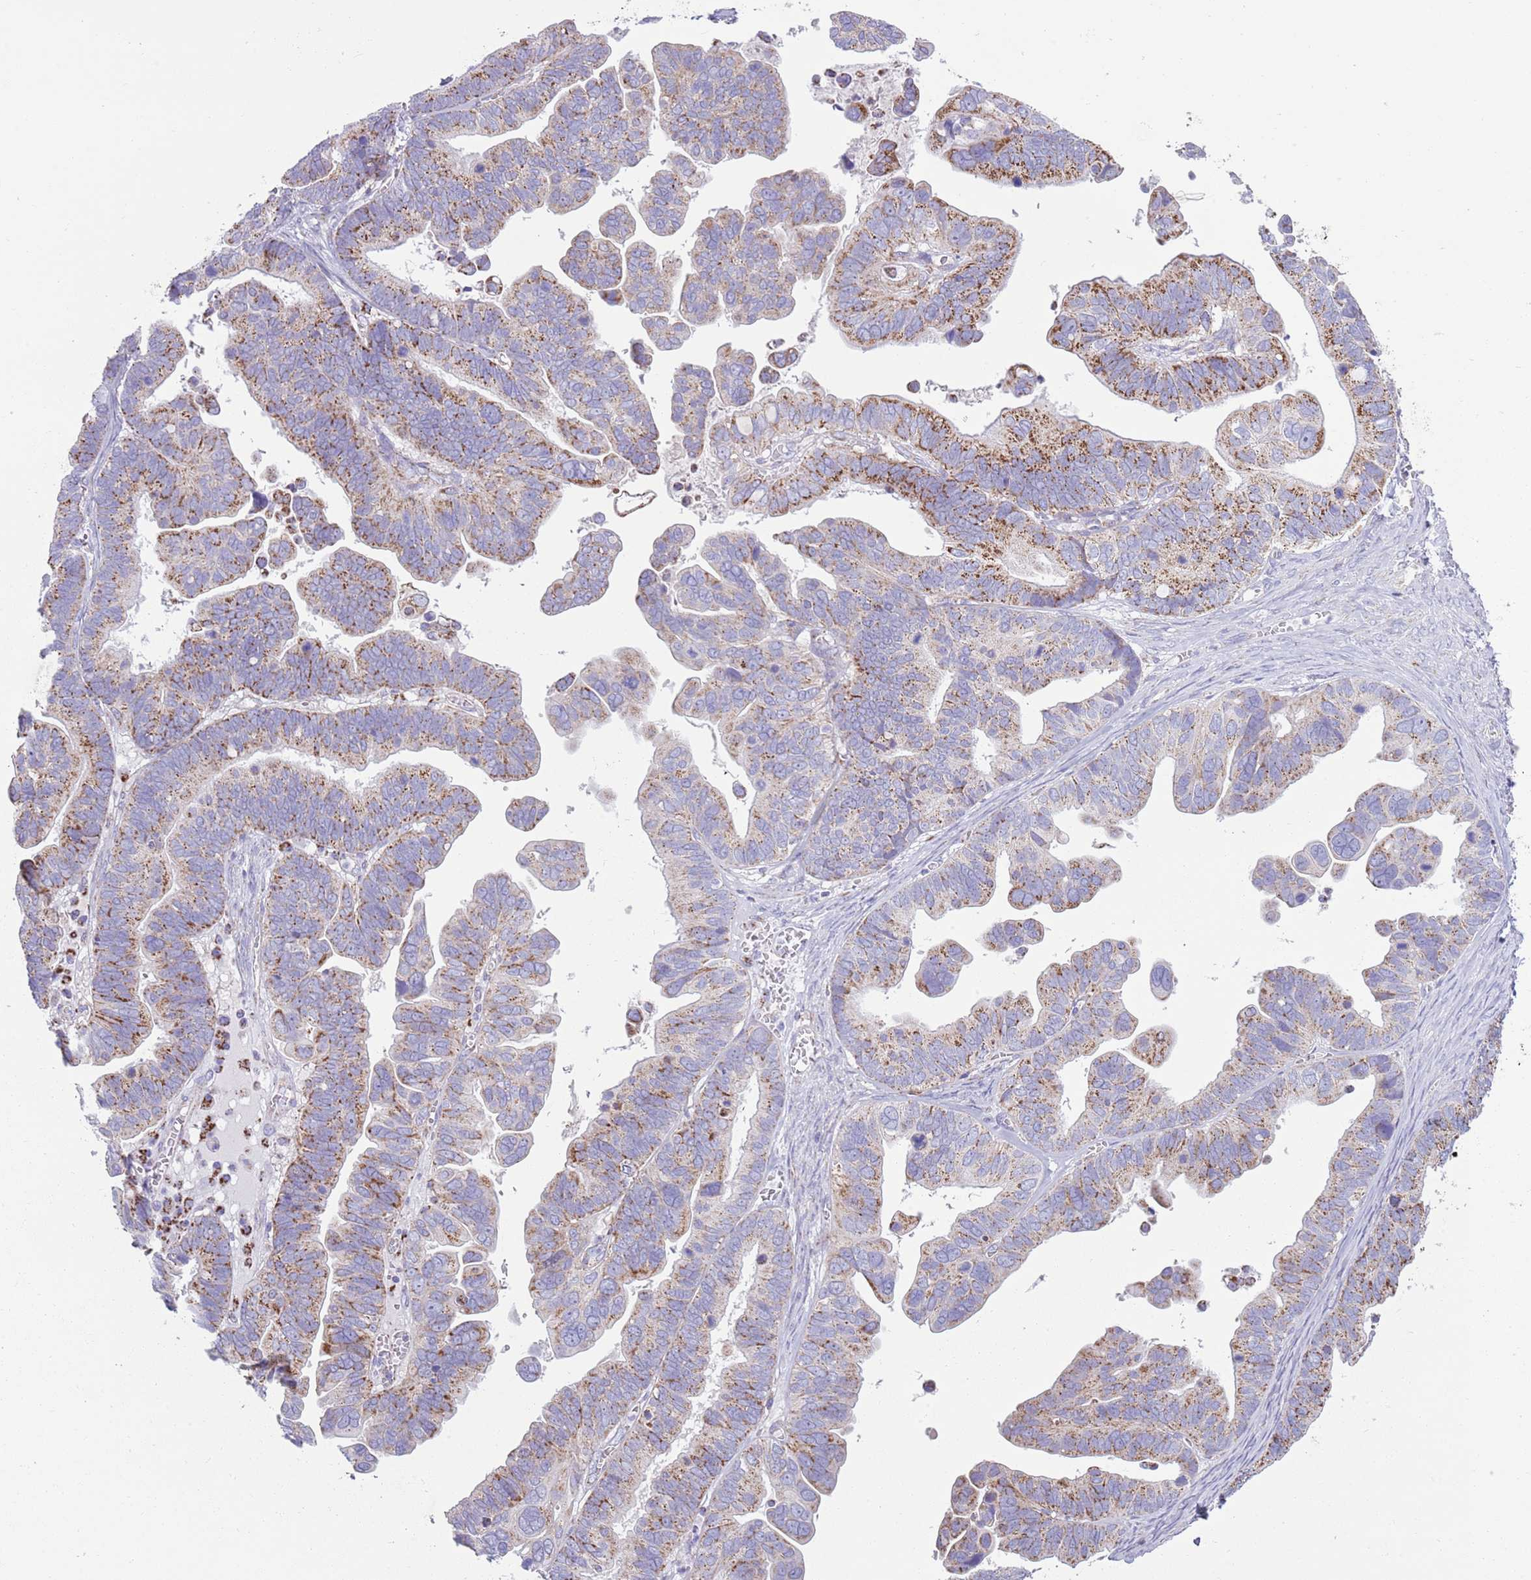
{"staining": {"intensity": "moderate", "quantity": "25%-75%", "location": "cytoplasmic/membranous"}, "tissue": "ovarian cancer", "cell_type": "Tumor cells", "image_type": "cancer", "snomed": [{"axis": "morphology", "description": "Cystadenocarcinoma, serous, NOS"}, {"axis": "topography", "description": "Ovary"}], "caption": "A medium amount of moderate cytoplasmic/membranous expression is present in approximately 25%-75% of tumor cells in ovarian cancer (serous cystadenocarcinoma) tissue. (brown staining indicates protein expression, while blue staining denotes nuclei).", "gene": "ATP6V1B1", "patient": {"sex": "female", "age": 56}}